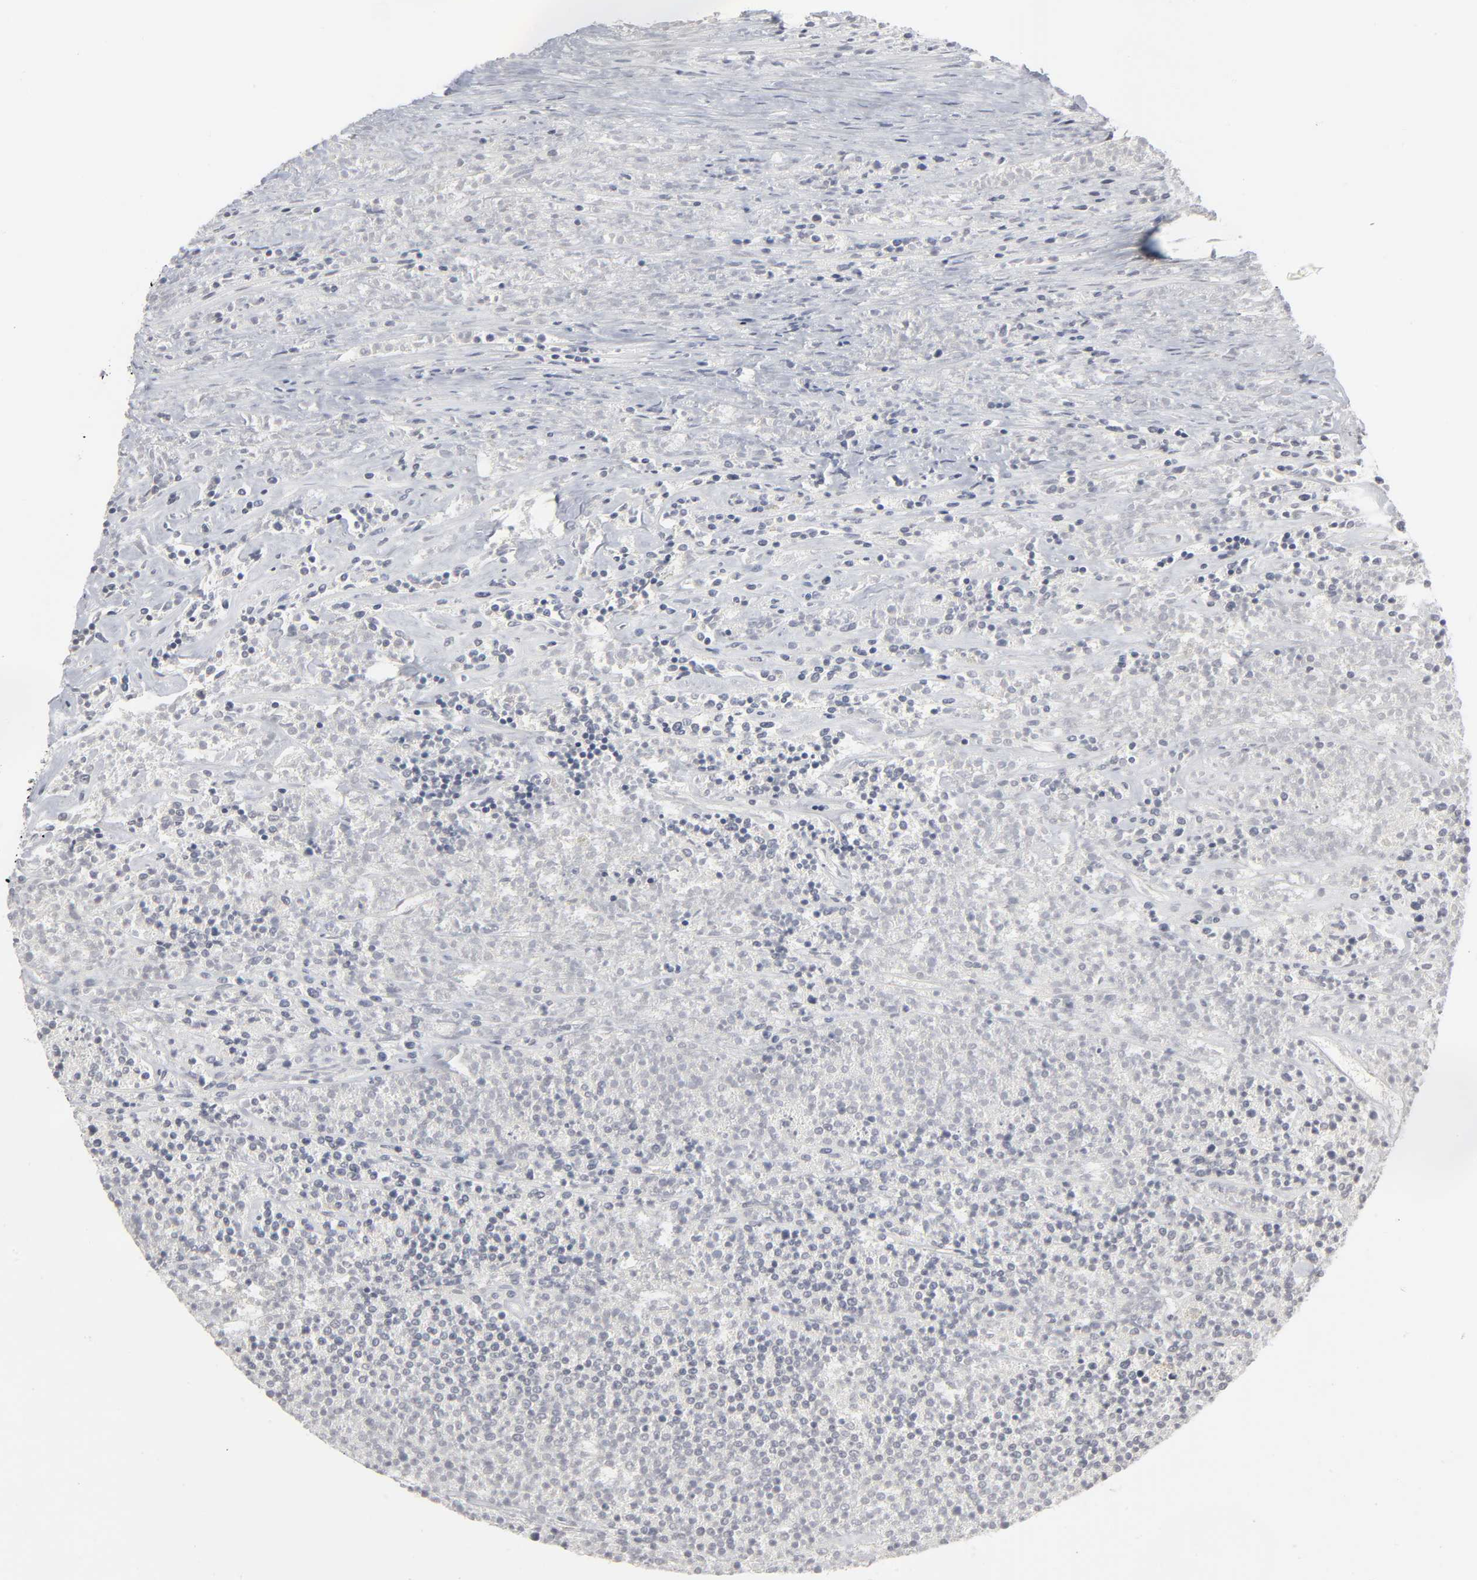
{"staining": {"intensity": "negative", "quantity": "none", "location": "none"}, "tissue": "lymphoma", "cell_type": "Tumor cells", "image_type": "cancer", "snomed": [{"axis": "morphology", "description": "Malignant lymphoma, non-Hodgkin's type, High grade"}, {"axis": "topography", "description": "Lymph node"}], "caption": "Tumor cells show no significant protein positivity in lymphoma.", "gene": "TCAP", "patient": {"sex": "female", "age": 73}}